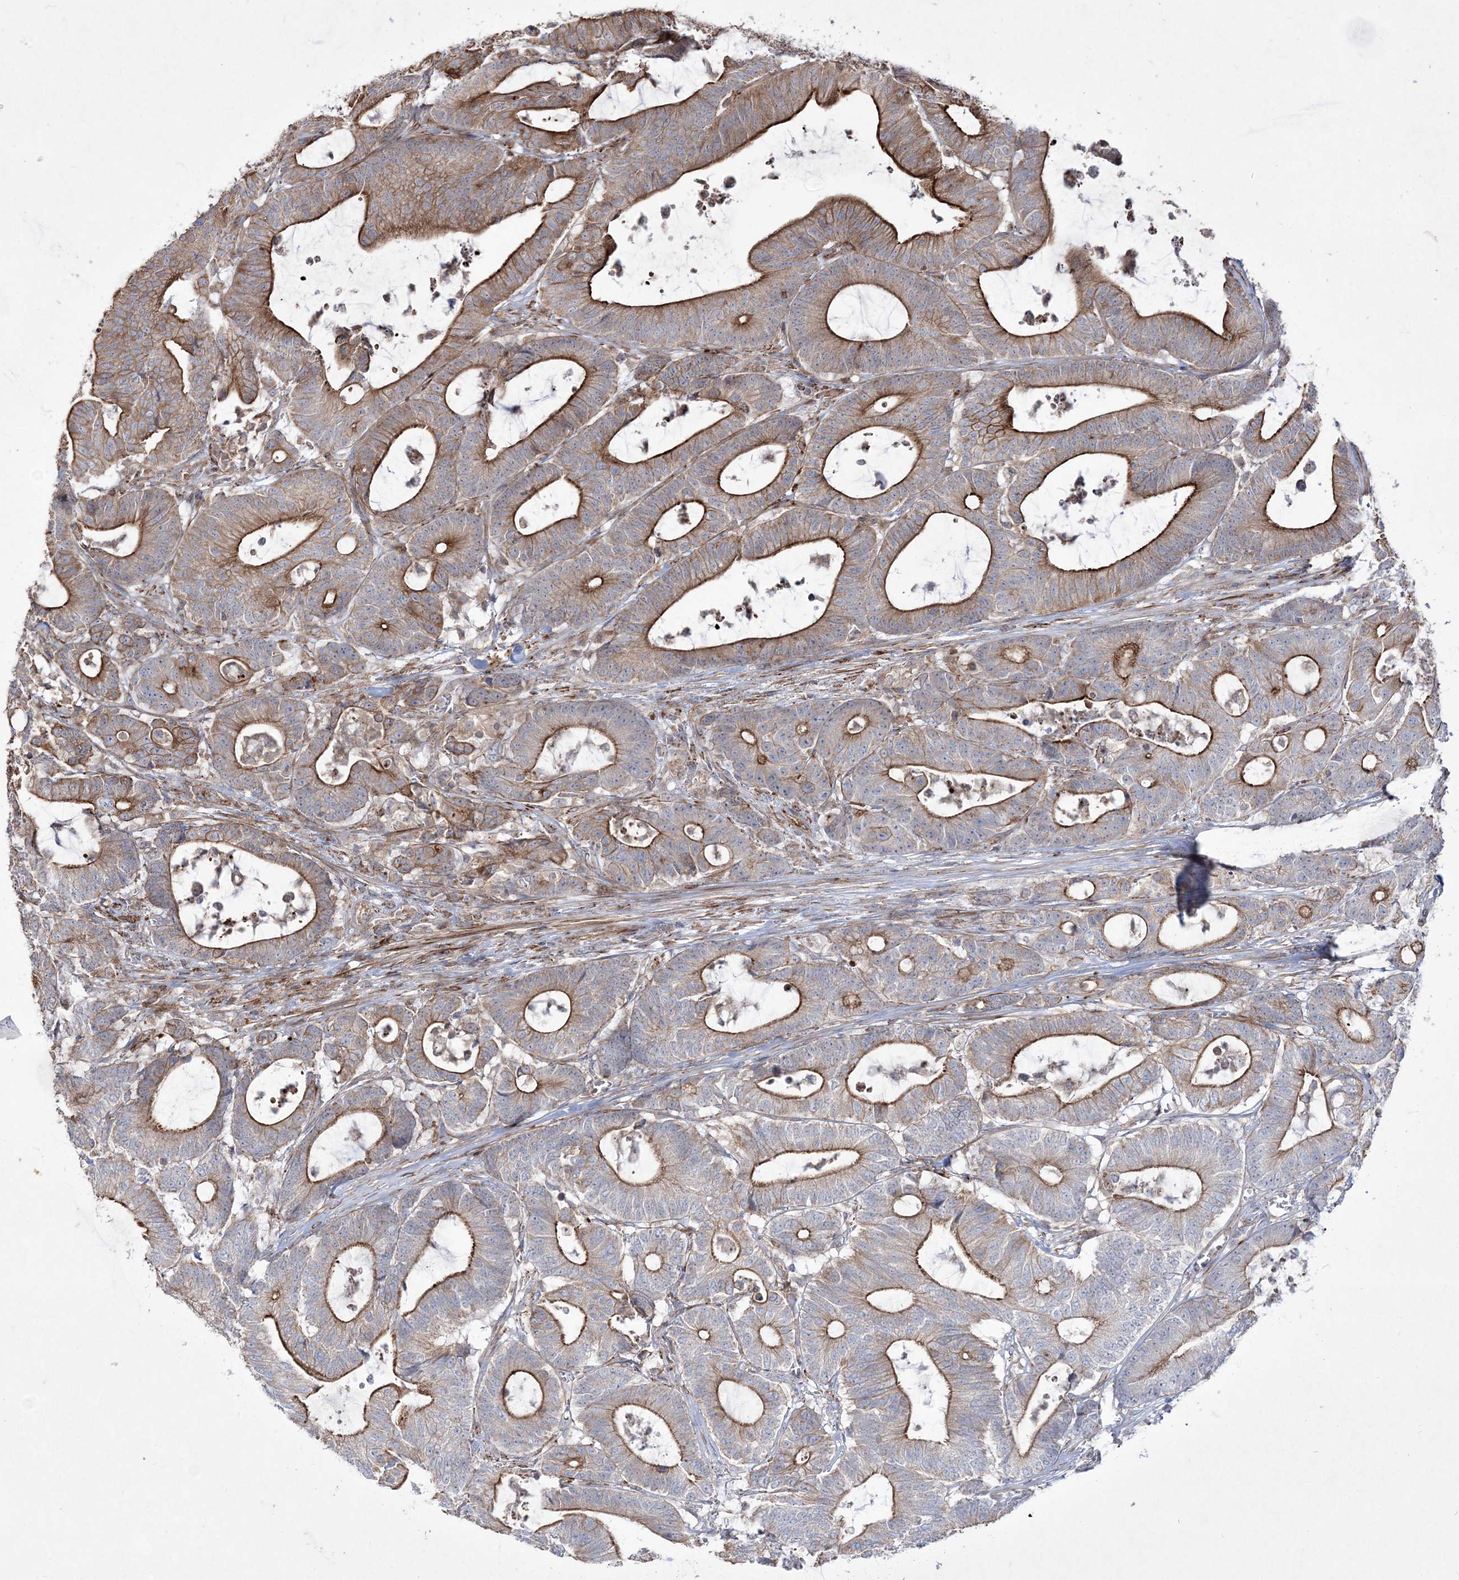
{"staining": {"intensity": "strong", "quantity": "25%-75%", "location": "cytoplasmic/membranous"}, "tissue": "colorectal cancer", "cell_type": "Tumor cells", "image_type": "cancer", "snomed": [{"axis": "morphology", "description": "Adenocarcinoma, NOS"}, {"axis": "topography", "description": "Colon"}], "caption": "Brown immunohistochemical staining in human colorectal cancer (adenocarcinoma) exhibits strong cytoplasmic/membranous positivity in approximately 25%-75% of tumor cells. (Brightfield microscopy of DAB IHC at high magnification).", "gene": "RICTOR", "patient": {"sex": "female", "age": 84}}